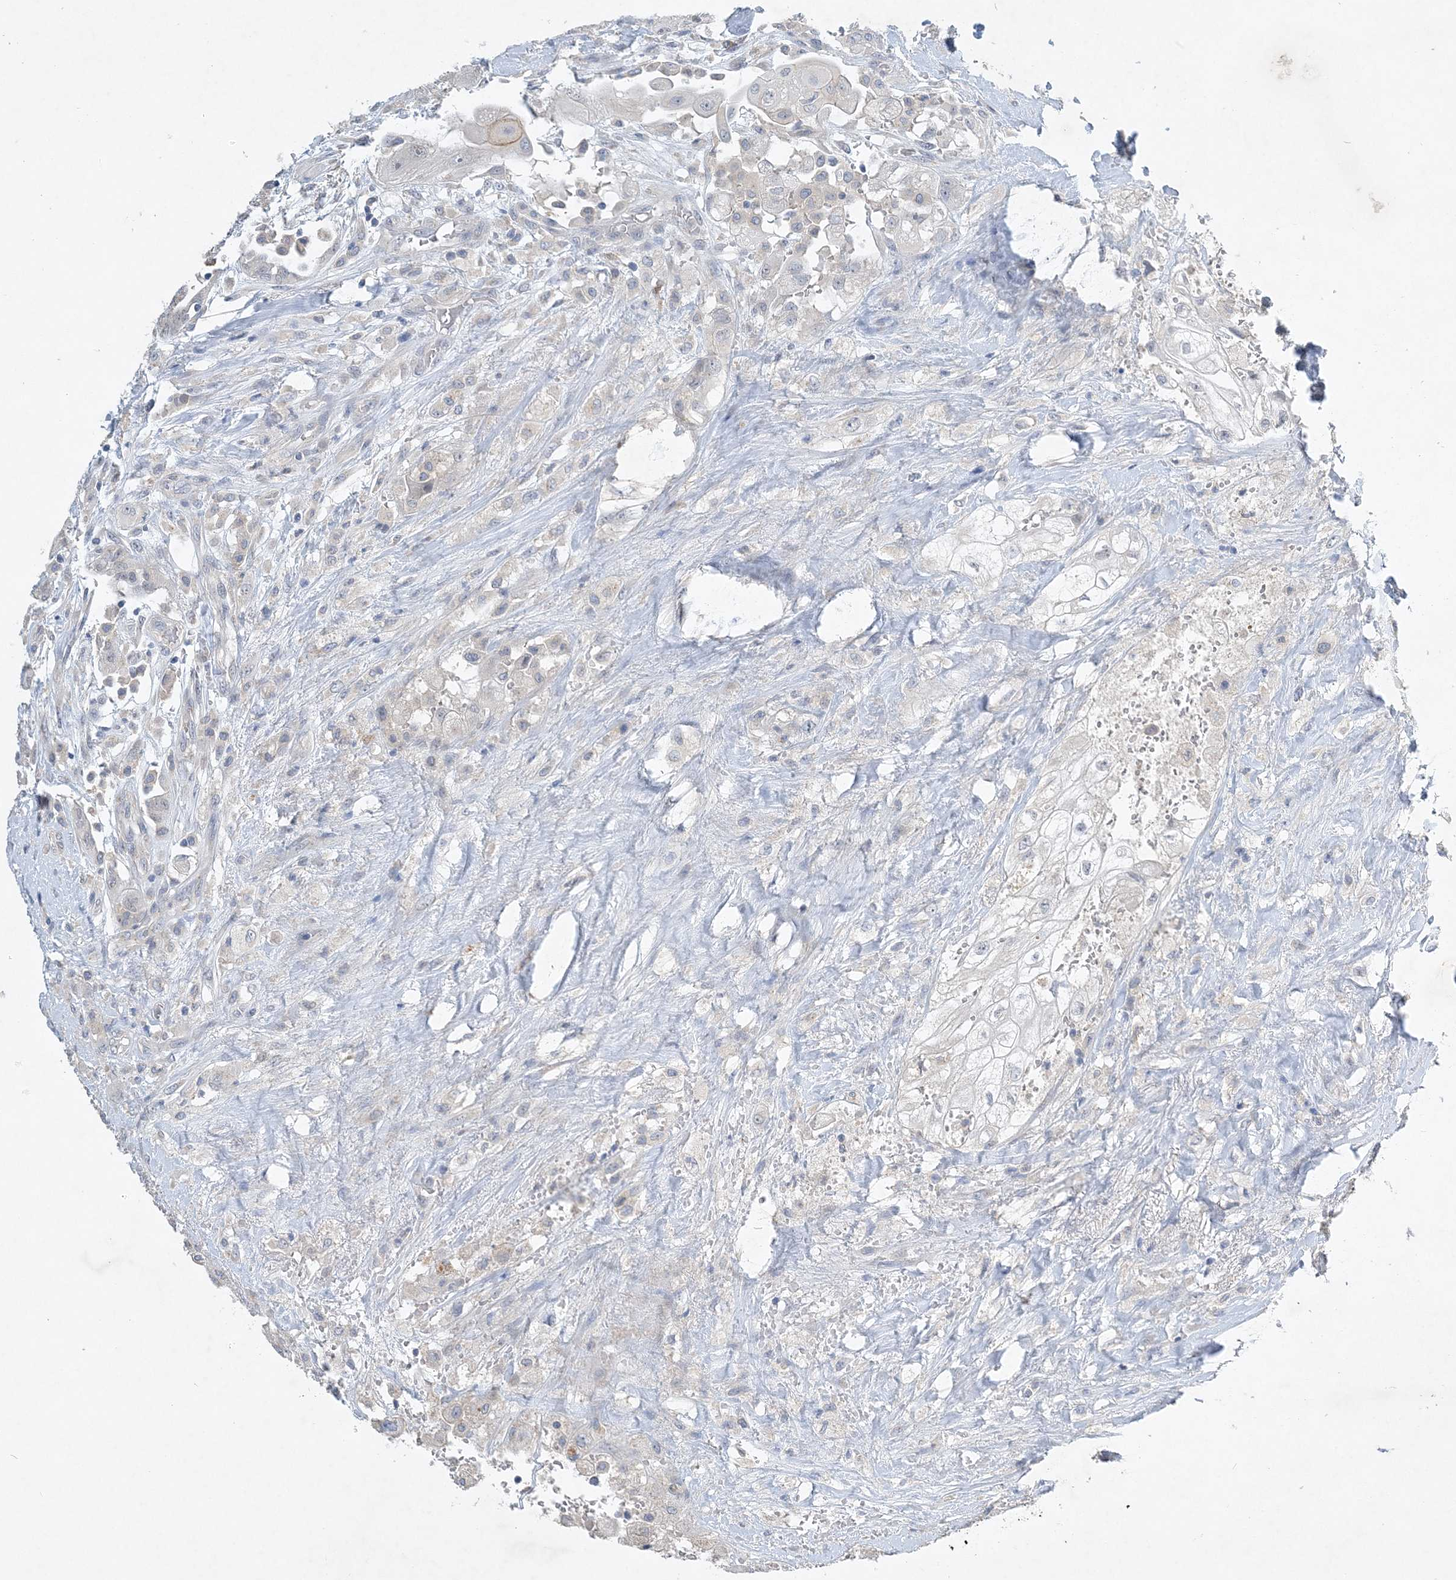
{"staining": {"intensity": "negative", "quantity": "none", "location": "none"}, "tissue": "thyroid cancer", "cell_type": "Tumor cells", "image_type": "cancer", "snomed": [{"axis": "morphology", "description": "Papillary adenocarcinoma, NOS"}, {"axis": "topography", "description": "Thyroid gland"}], "caption": "There is no significant positivity in tumor cells of thyroid cancer (papillary adenocarcinoma).", "gene": "ANKRD35", "patient": {"sex": "female", "age": 59}}